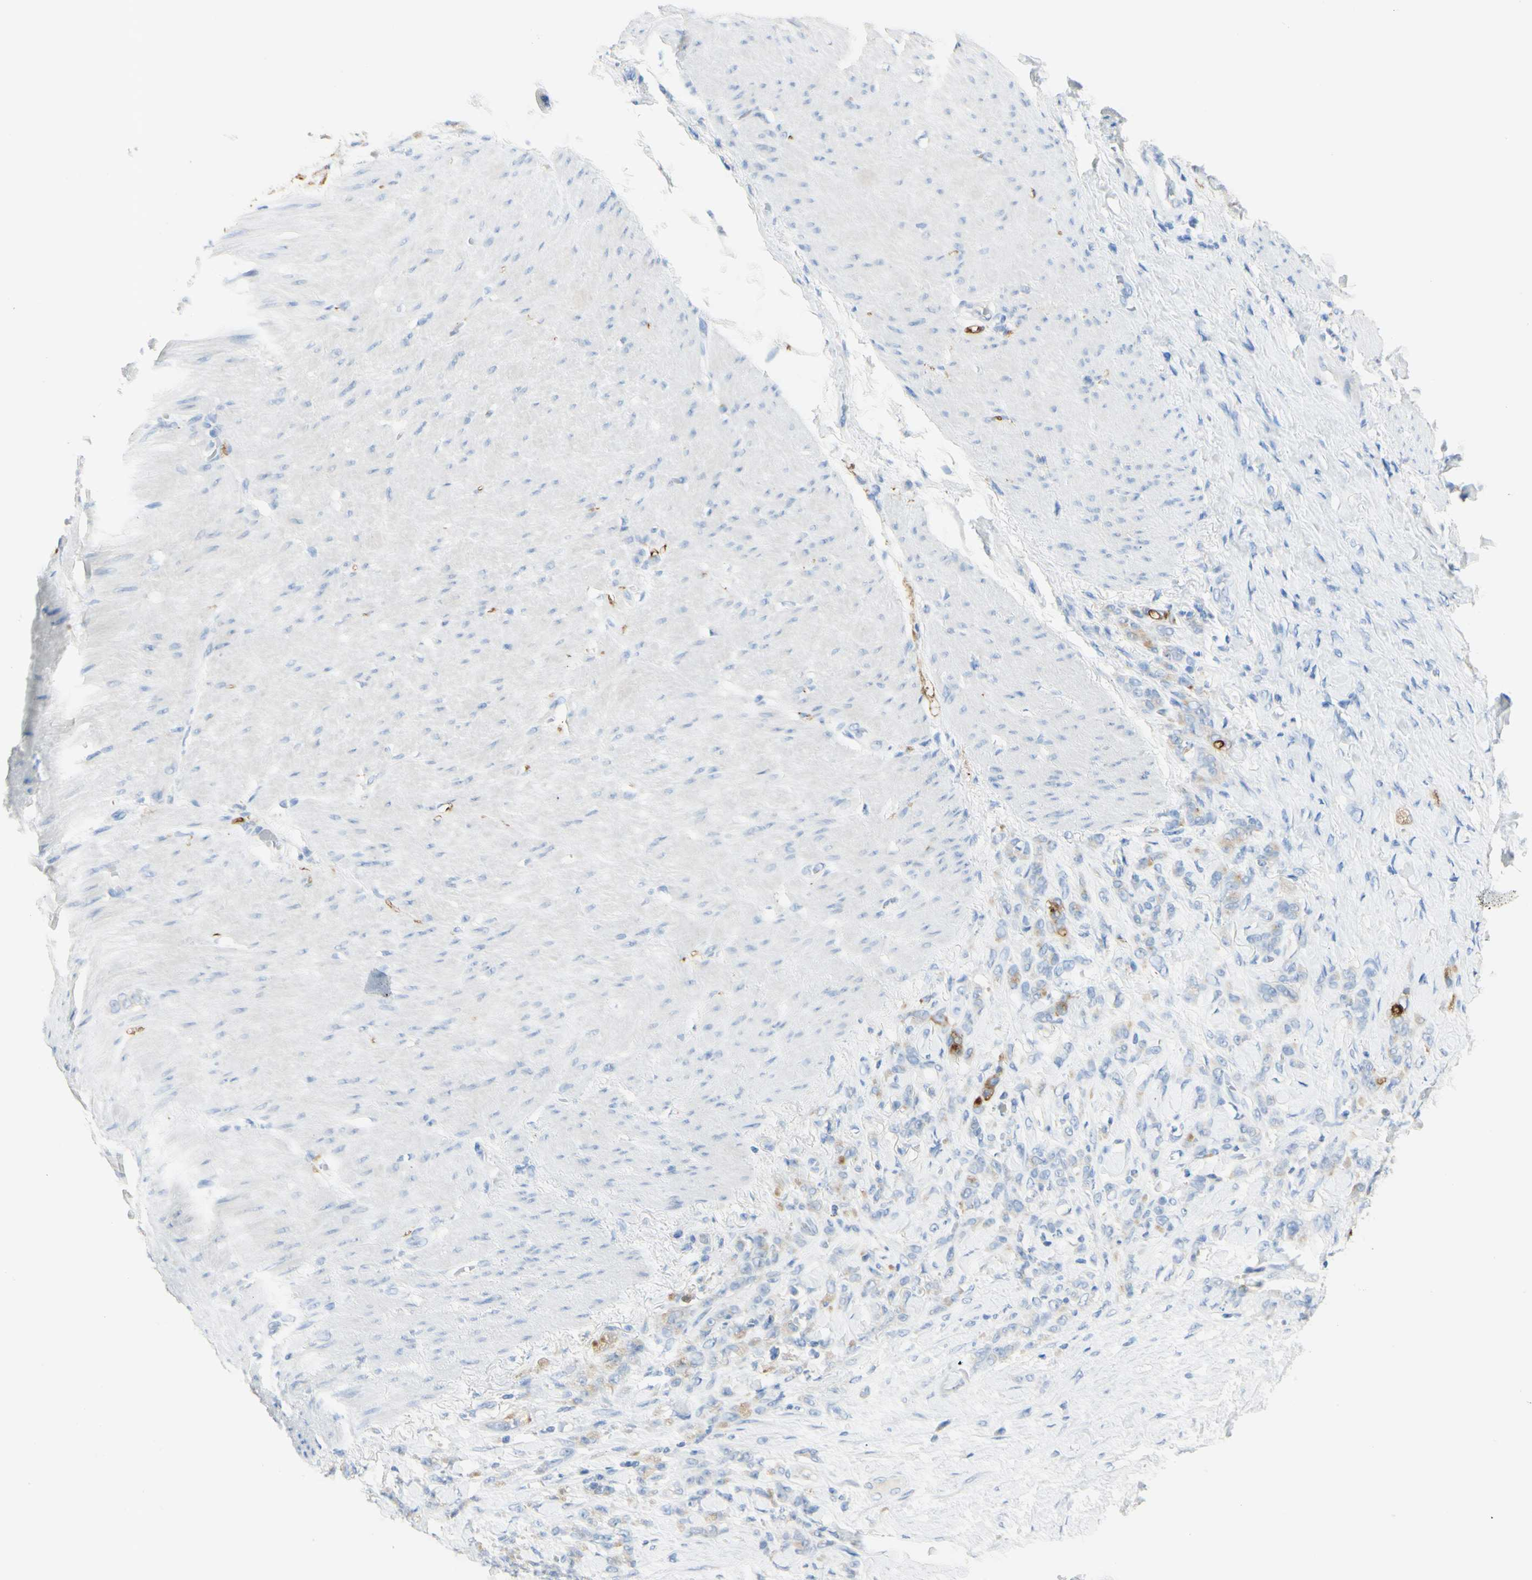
{"staining": {"intensity": "moderate", "quantity": "<25%", "location": "cytoplasmic/membranous"}, "tissue": "stomach cancer", "cell_type": "Tumor cells", "image_type": "cancer", "snomed": [{"axis": "morphology", "description": "Adenocarcinoma, NOS"}, {"axis": "topography", "description": "Stomach"}], "caption": "There is low levels of moderate cytoplasmic/membranous staining in tumor cells of adenocarcinoma (stomach), as demonstrated by immunohistochemical staining (brown color).", "gene": "TSPAN1", "patient": {"sex": "male", "age": 82}}